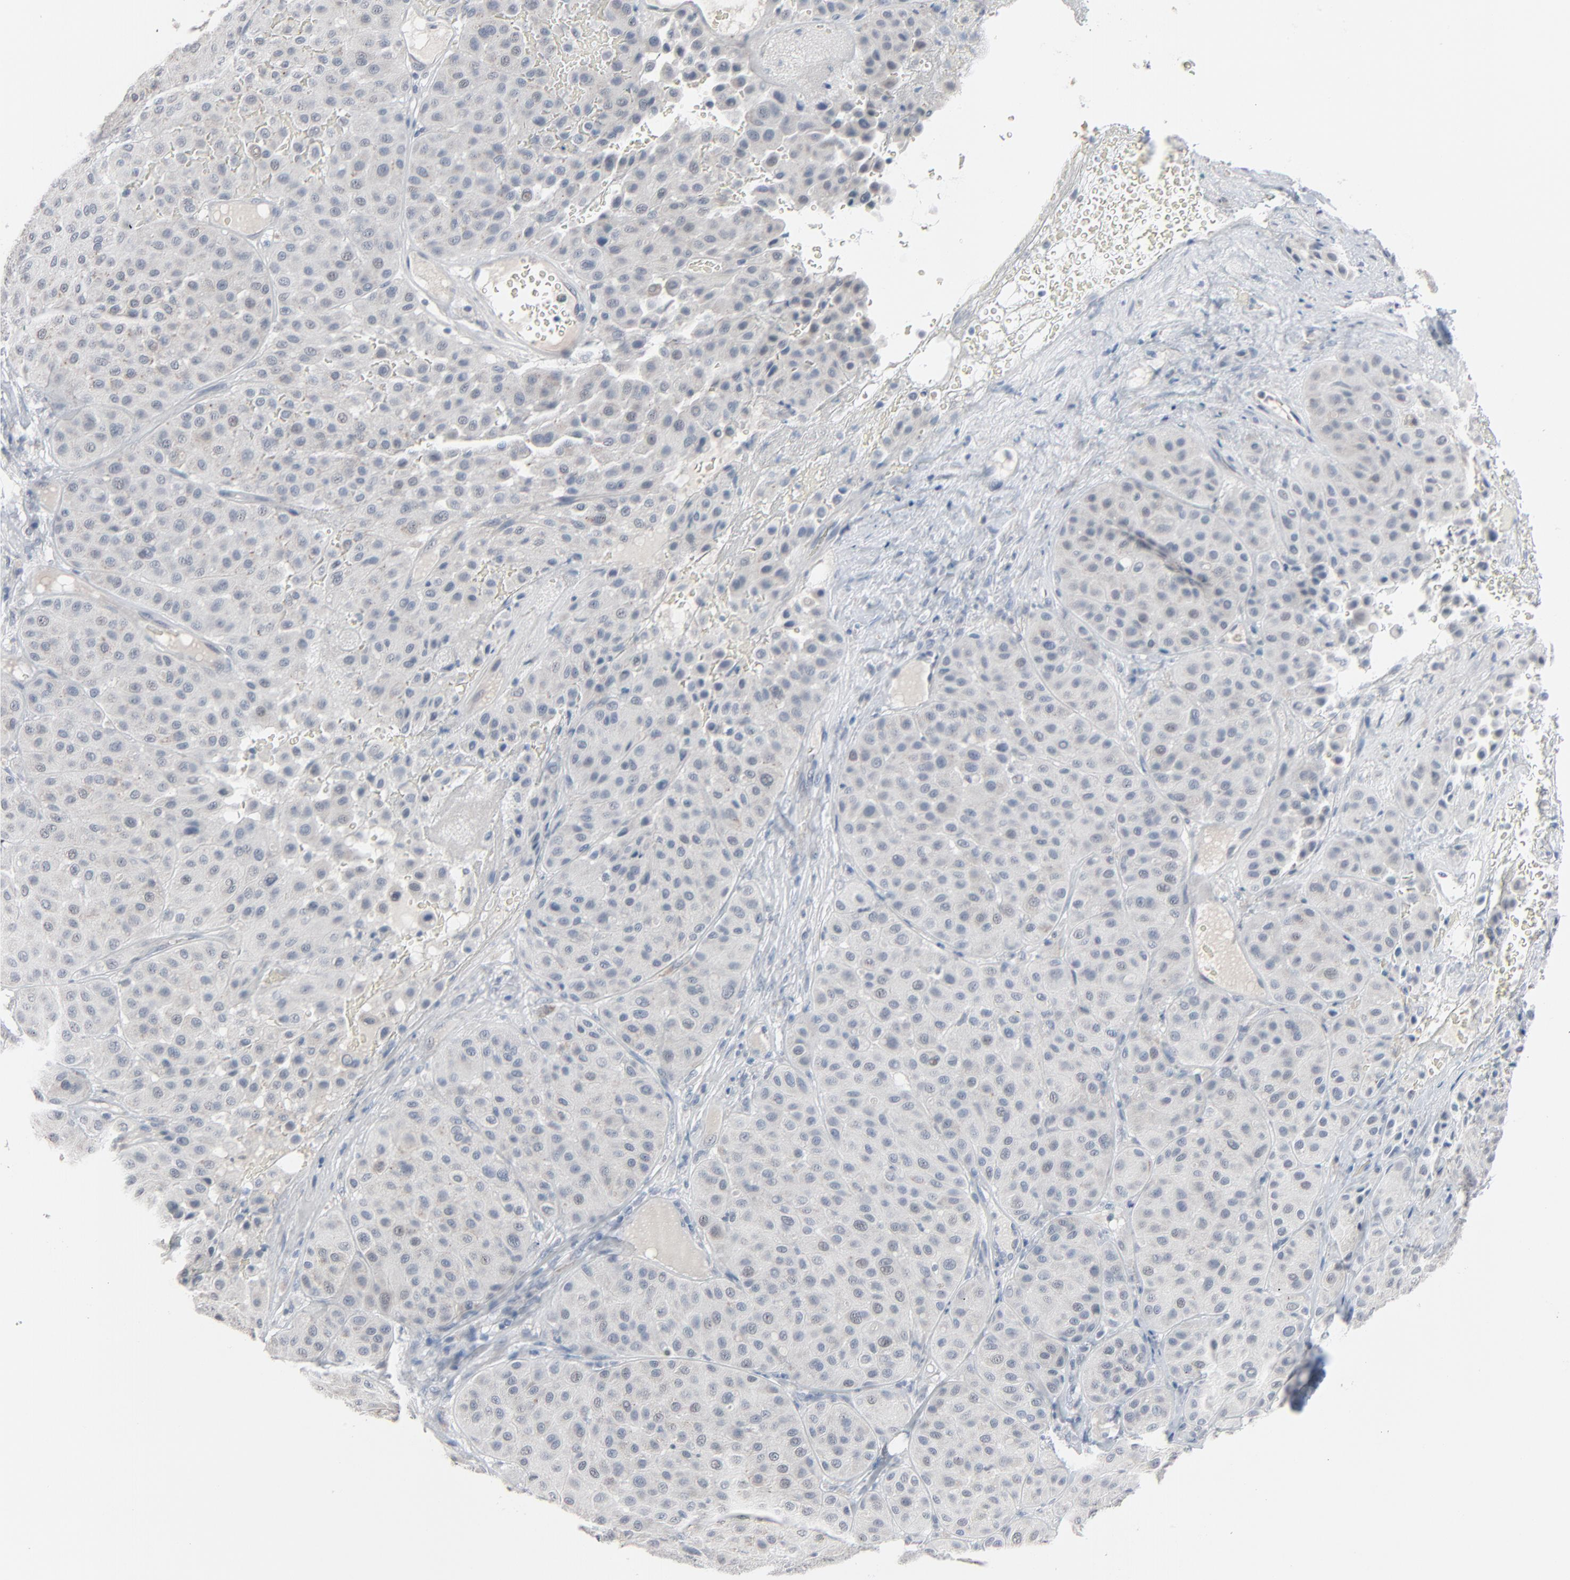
{"staining": {"intensity": "negative", "quantity": "none", "location": "none"}, "tissue": "melanoma", "cell_type": "Tumor cells", "image_type": "cancer", "snomed": [{"axis": "morphology", "description": "Normal tissue, NOS"}, {"axis": "morphology", "description": "Malignant melanoma, Metastatic site"}, {"axis": "topography", "description": "Skin"}], "caption": "Tumor cells show no significant staining in malignant melanoma (metastatic site).", "gene": "SAGE1", "patient": {"sex": "male", "age": 41}}